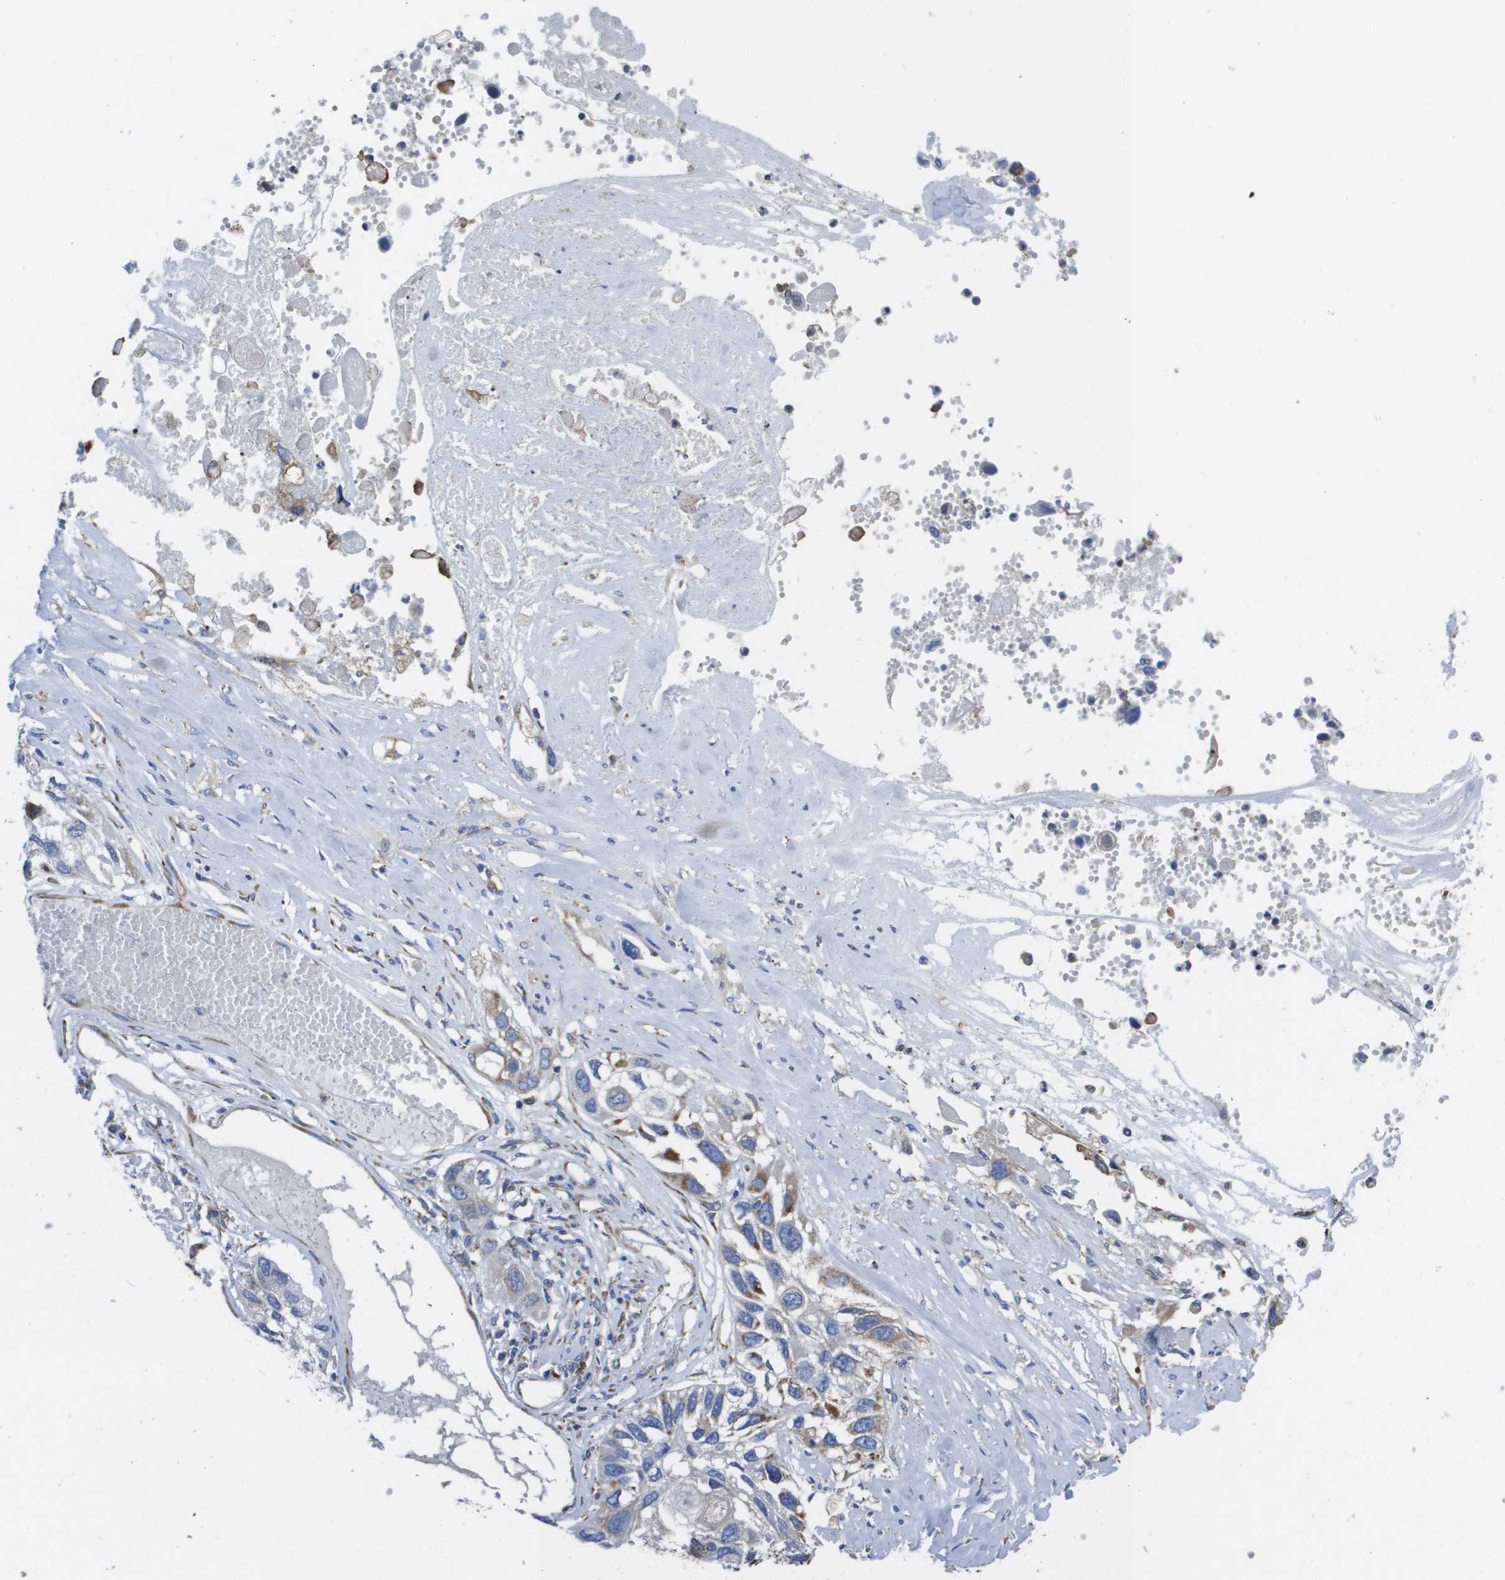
{"staining": {"intensity": "moderate", "quantity": "<25%", "location": "cytoplasmic/membranous"}, "tissue": "lung cancer", "cell_type": "Tumor cells", "image_type": "cancer", "snomed": [{"axis": "morphology", "description": "Squamous cell carcinoma, NOS"}, {"axis": "topography", "description": "Lung"}], "caption": "The image demonstrates immunohistochemical staining of lung squamous cell carcinoma. There is moderate cytoplasmic/membranous staining is present in about <25% of tumor cells.", "gene": "SDR42E1", "patient": {"sex": "male", "age": 71}}